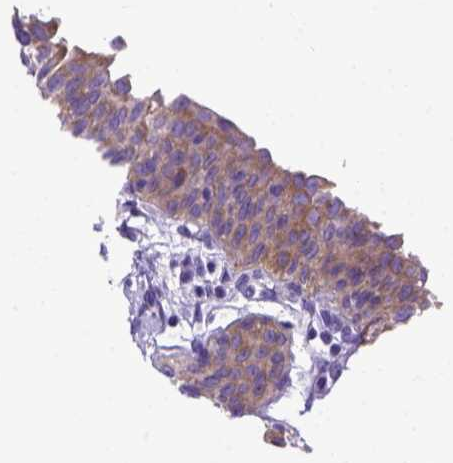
{"staining": {"intensity": "weak", "quantity": "25%-75%", "location": "cytoplasmic/membranous"}, "tissue": "urinary bladder", "cell_type": "Urothelial cells", "image_type": "normal", "snomed": [{"axis": "morphology", "description": "Normal tissue, NOS"}, {"axis": "topography", "description": "Urinary bladder"}], "caption": "An immunohistochemistry (IHC) image of benign tissue is shown. Protein staining in brown labels weak cytoplasmic/membranous positivity in urinary bladder within urothelial cells. The protein is stained brown, and the nuclei are stained in blue (DAB (3,3'-diaminobenzidine) IHC with brightfield microscopy, high magnification).", "gene": "PPL", "patient": {"sex": "male", "age": 68}}